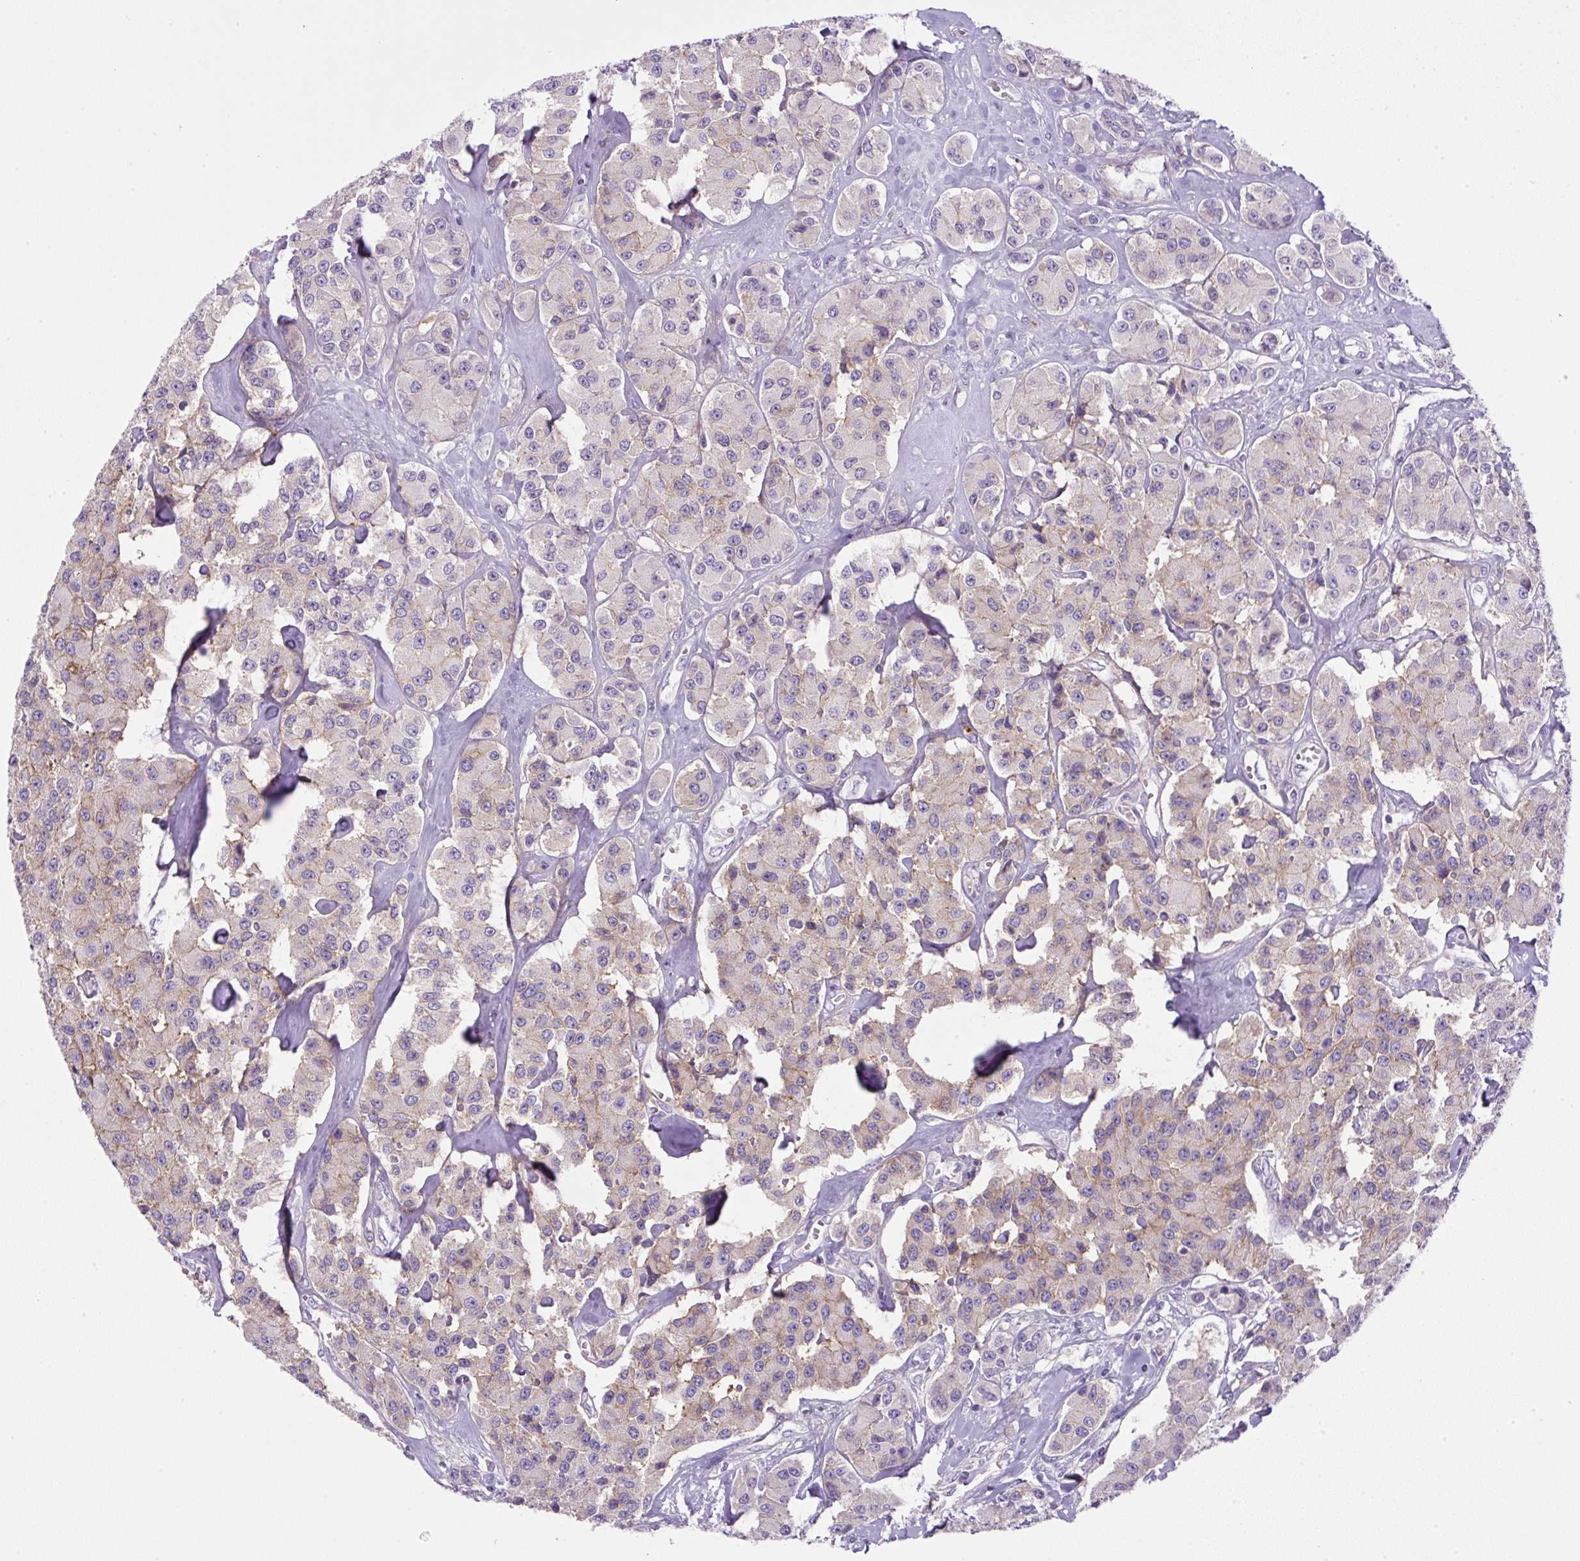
{"staining": {"intensity": "negative", "quantity": "none", "location": "none"}, "tissue": "carcinoid", "cell_type": "Tumor cells", "image_type": "cancer", "snomed": [{"axis": "morphology", "description": "Carcinoid, malignant, NOS"}, {"axis": "topography", "description": "Pancreas"}], "caption": "IHC of carcinoid (malignant) displays no staining in tumor cells.", "gene": "NPTN", "patient": {"sex": "male", "age": 41}}